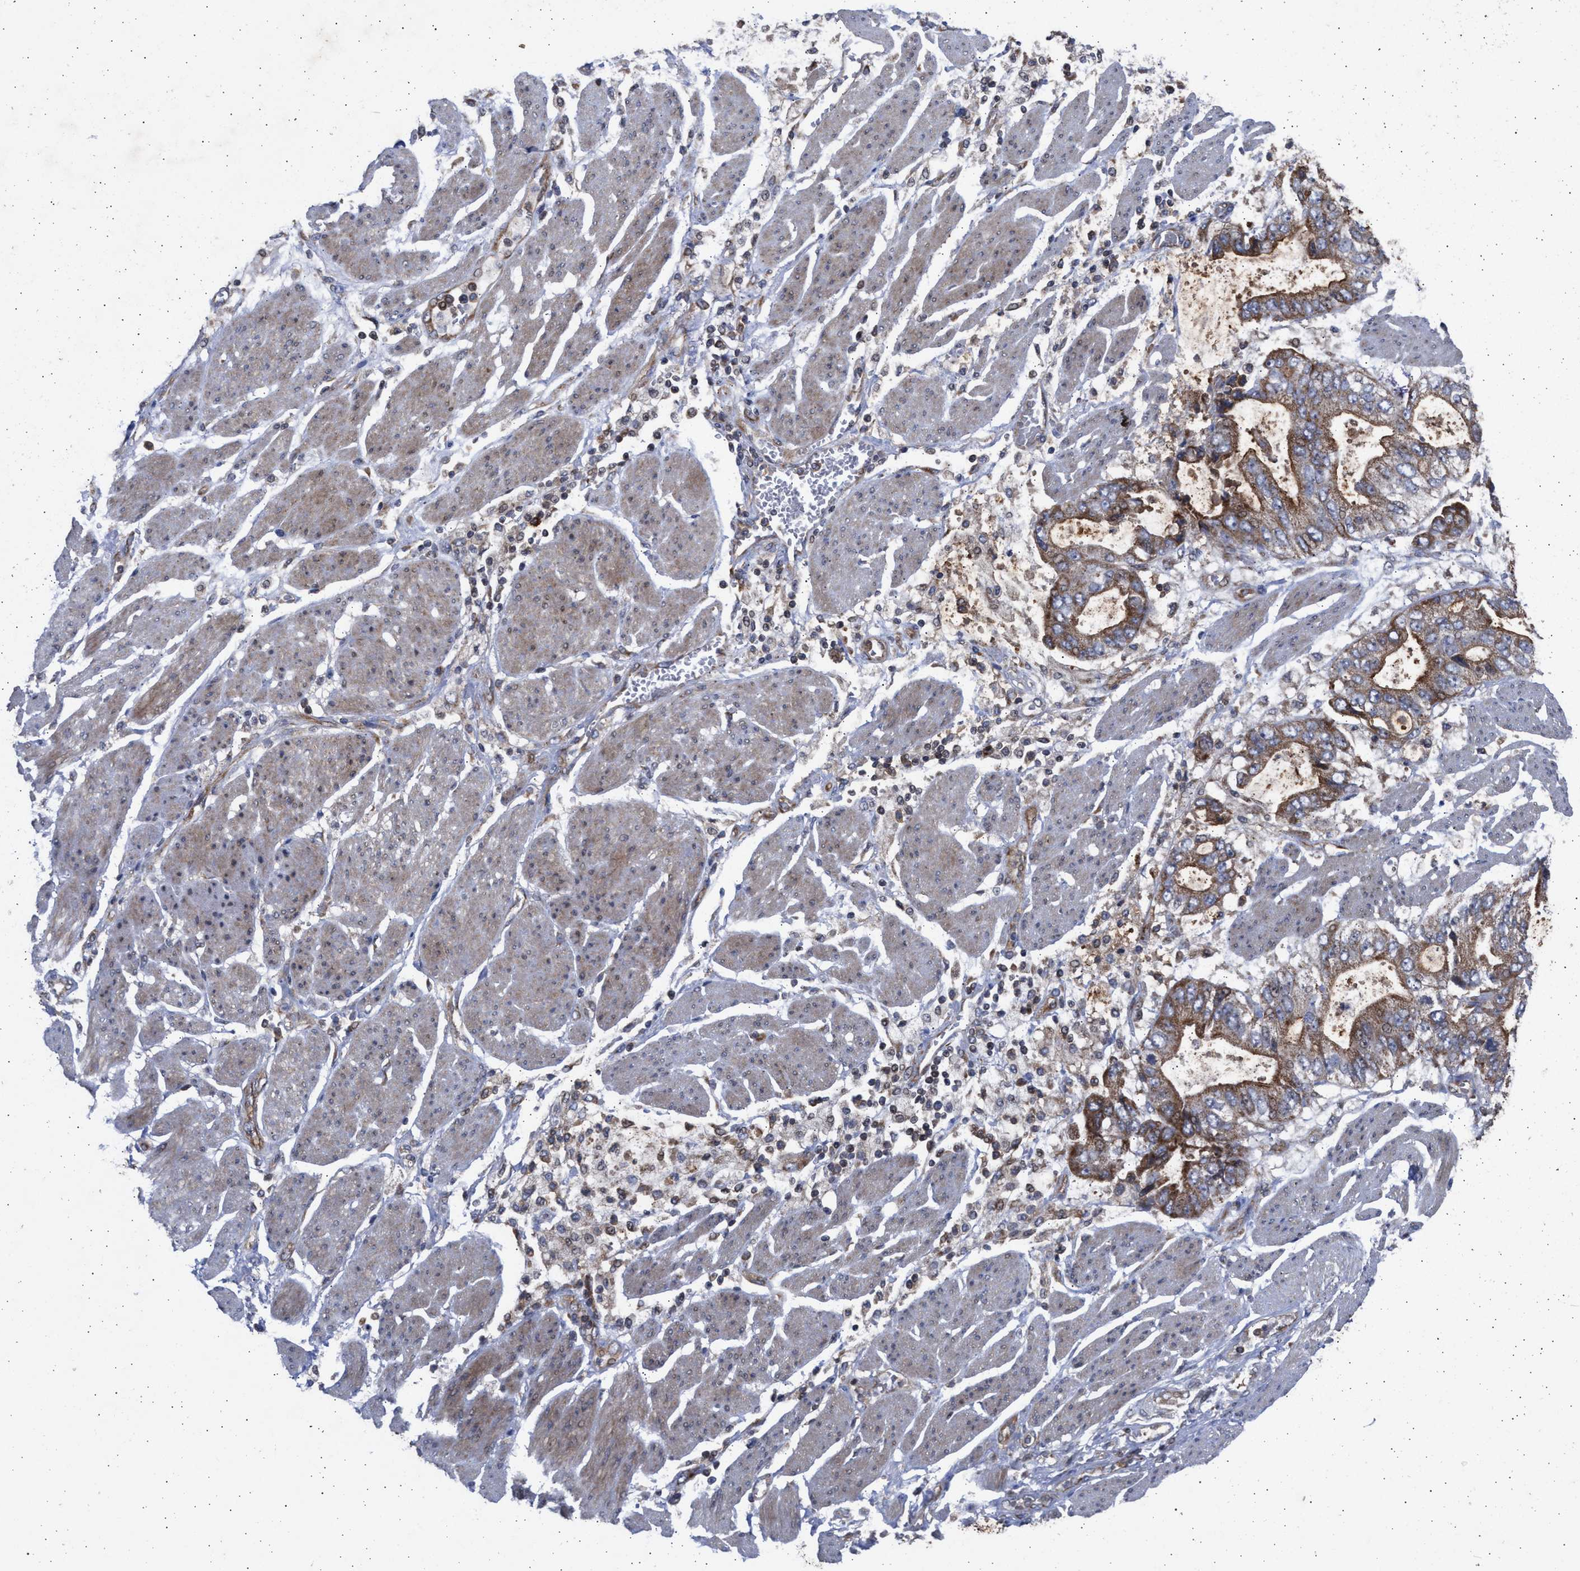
{"staining": {"intensity": "moderate", "quantity": ">75%", "location": "cytoplasmic/membranous"}, "tissue": "stomach cancer", "cell_type": "Tumor cells", "image_type": "cancer", "snomed": [{"axis": "morphology", "description": "Normal tissue, NOS"}, {"axis": "morphology", "description": "Adenocarcinoma, NOS"}, {"axis": "topography", "description": "Stomach"}], "caption": "Immunohistochemistry (IHC) (DAB) staining of stomach cancer shows moderate cytoplasmic/membranous protein positivity in about >75% of tumor cells.", "gene": "TTC19", "patient": {"sex": "male", "age": 62}}